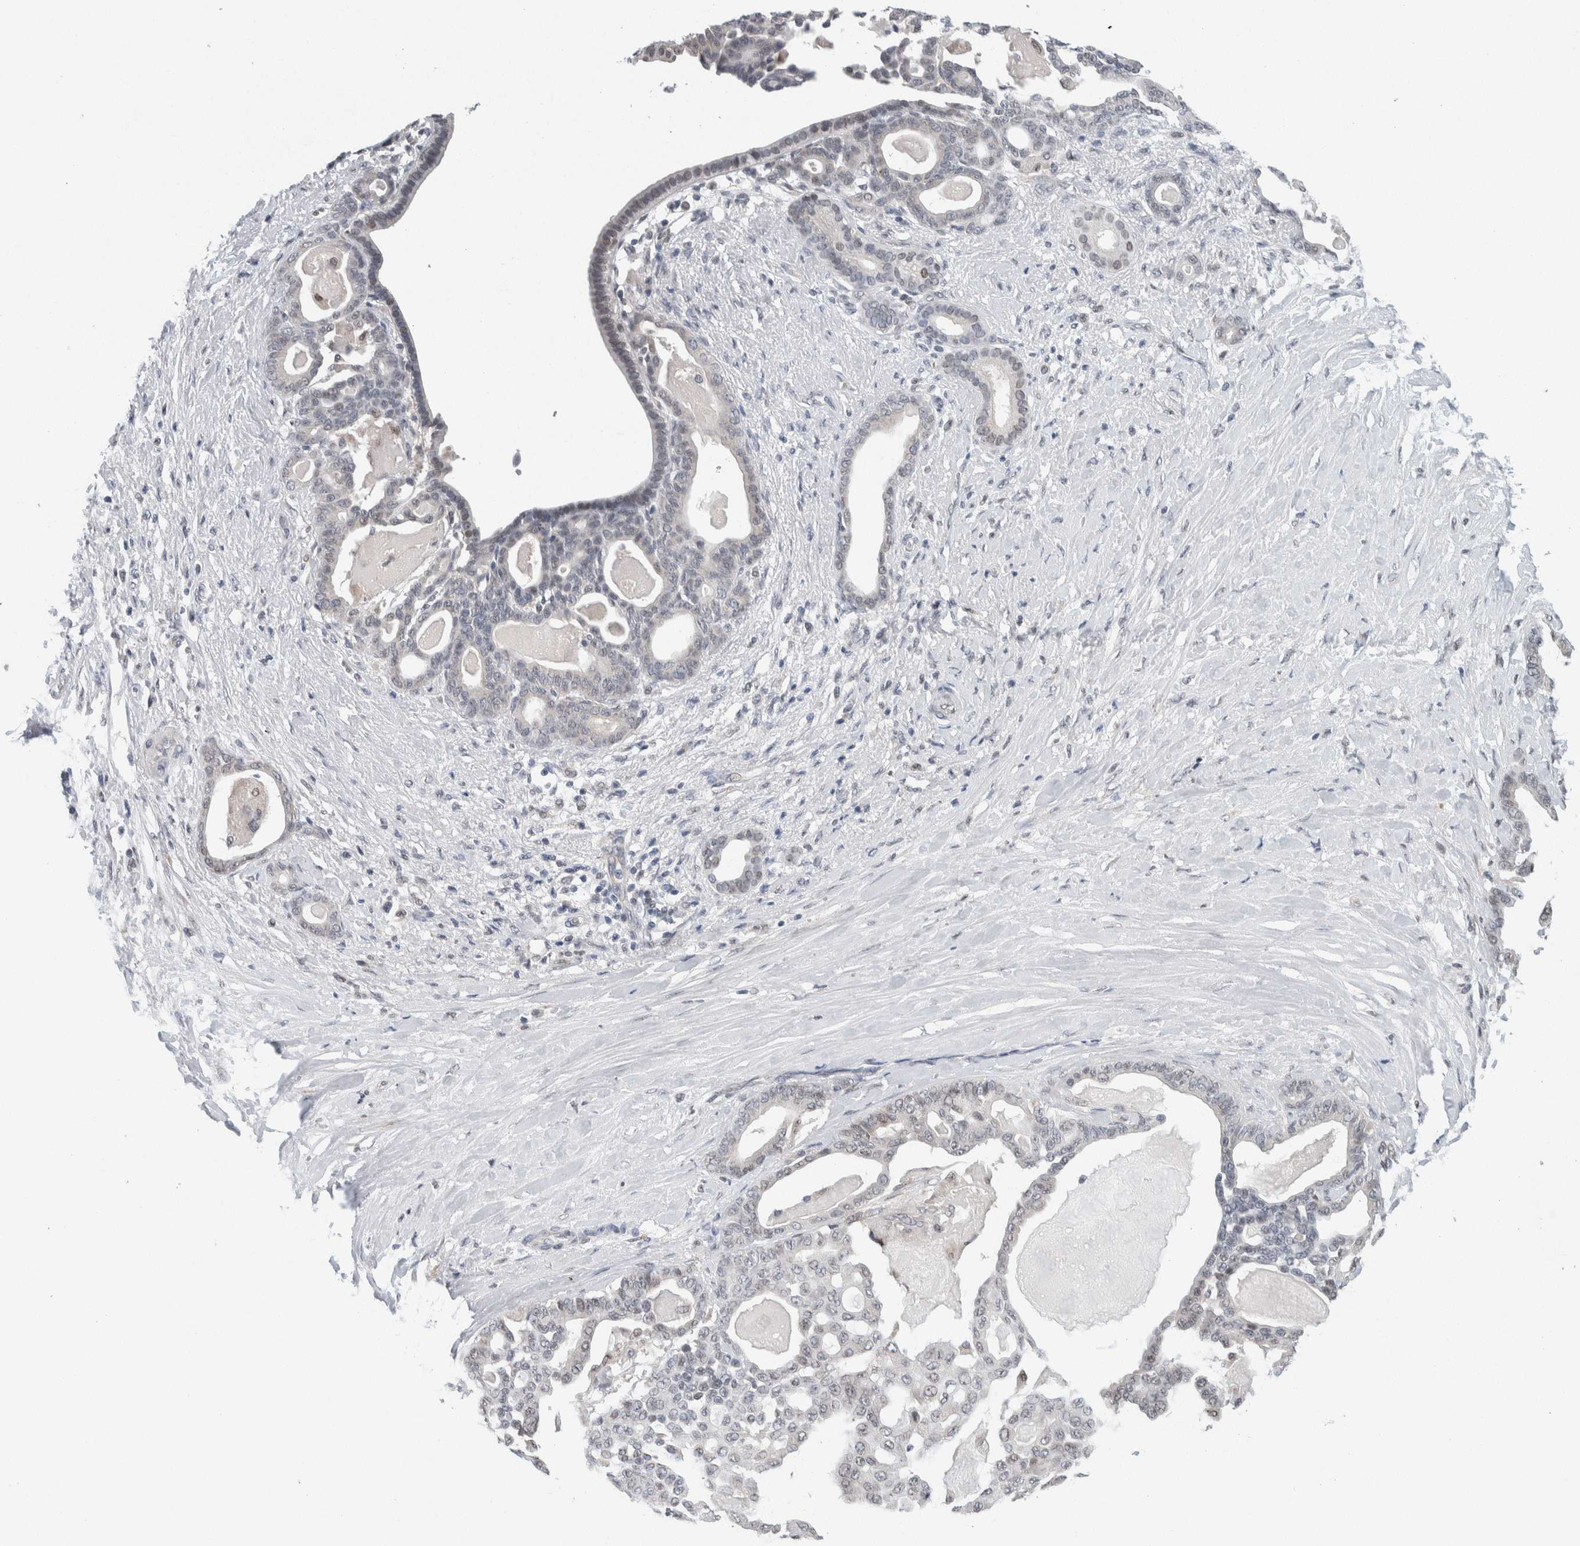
{"staining": {"intensity": "negative", "quantity": "none", "location": "none"}, "tissue": "pancreatic cancer", "cell_type": "Tumor cells", "image_type": "cancer", "snomed": [{"axis": "morphology", "description": "Adenocarcinoma, NOS"}, {"axis": "topography", "description": "Pancreas"}], "caption": "Adenocarcinoma (pancreatic) stained for a protein using immunohistochemistry (IHC) reveals no expression tumor cells.", "gene": "NEUROD1", "patient": {"sex": "male", "age": 63}}